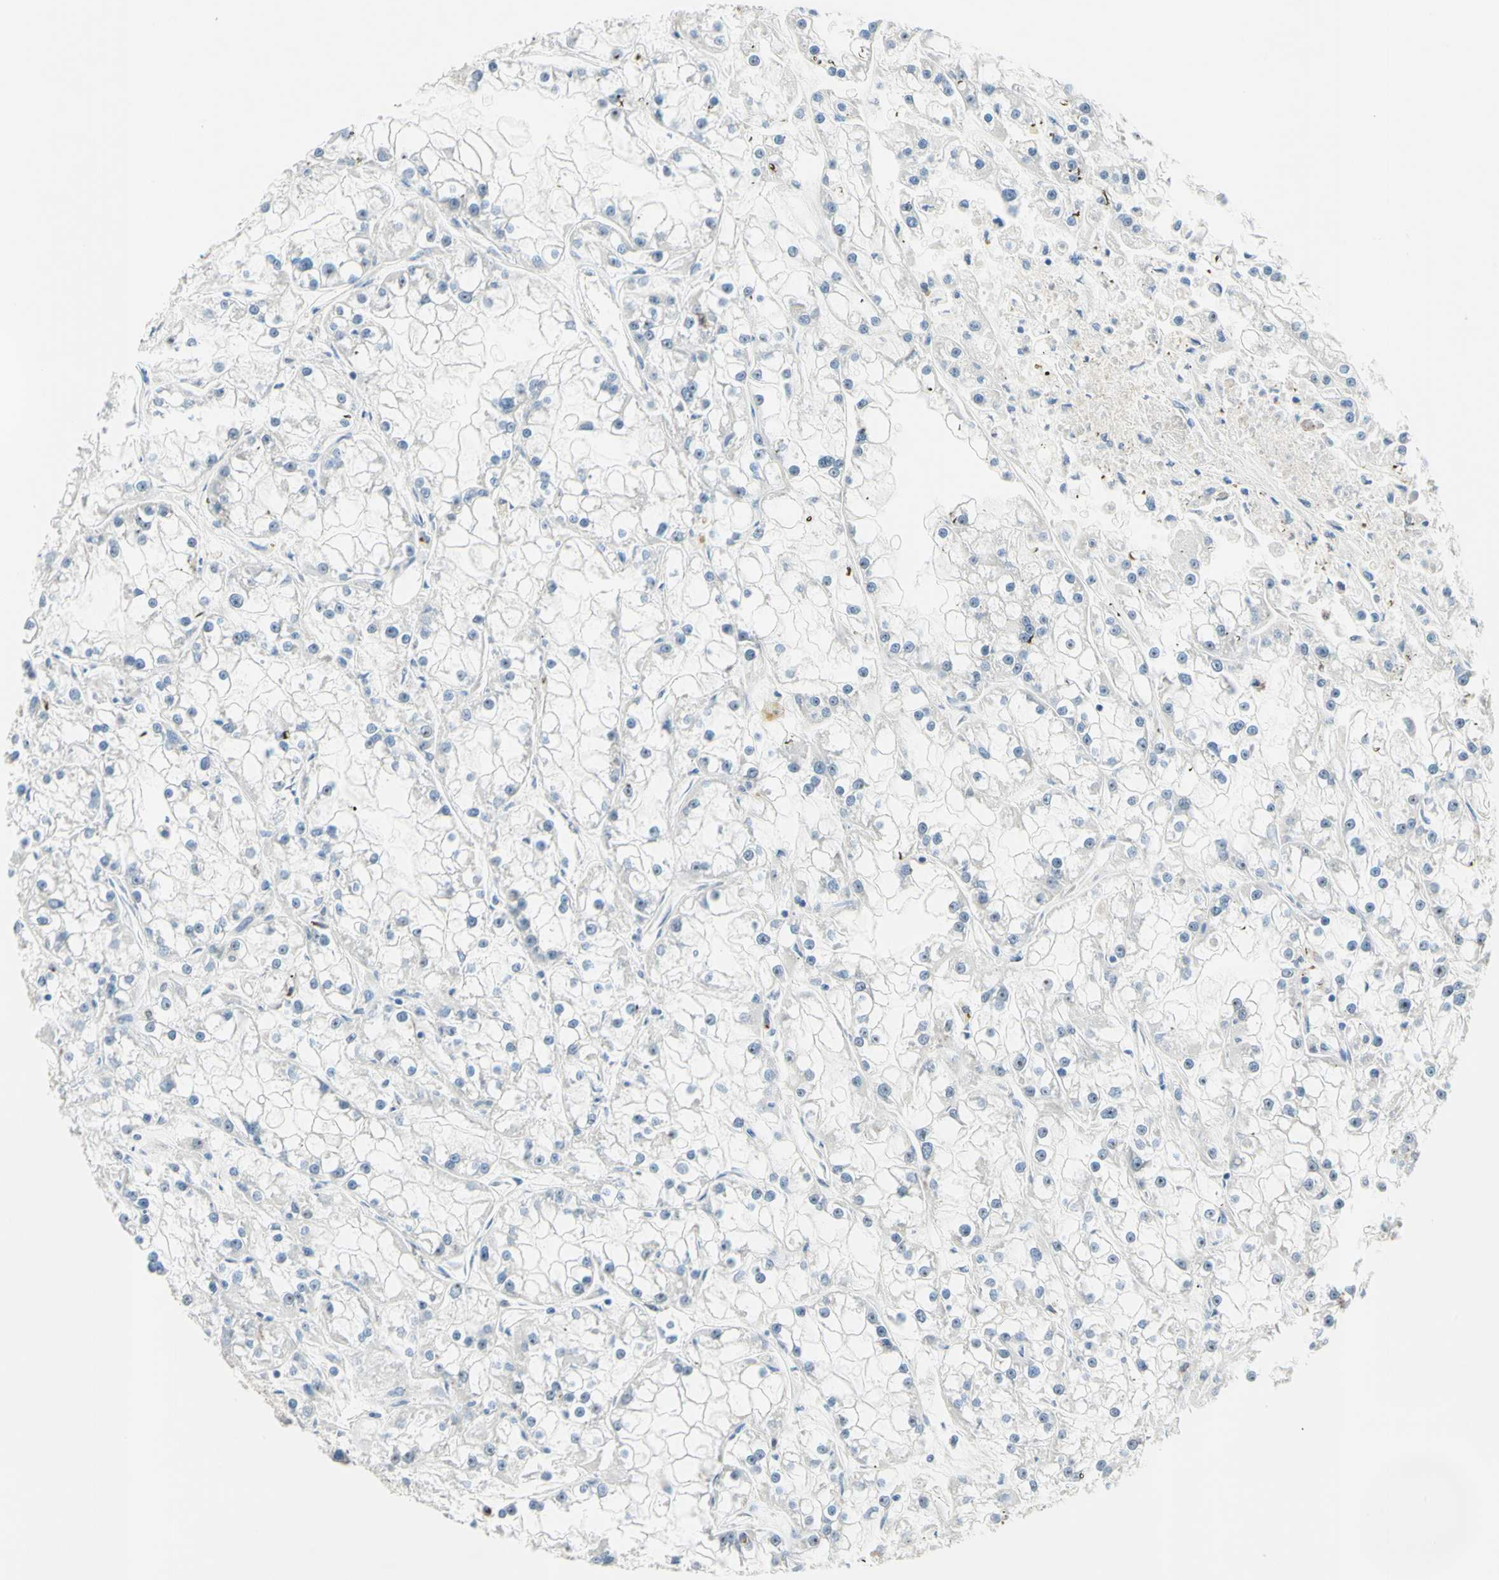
{"staining": {"intensity": "negative", "quantity": "none", "location": "none"}, "tissue": "renal cancer", "cell_type": "Tumor cells", "image_type": "cancer", "snomed": [{"axis": "morphology", "description": "Adenocarcinoma, NOS"}, {"axis": "topography", "description": "Kidney"}], "caption": "Renal cancer (adenocarcinoma) was stained to show a protein in brown. There is no significant positivity in tumor cells.", "gene": "TRAF2", "patient": {"sex": "female", "age": 52}}